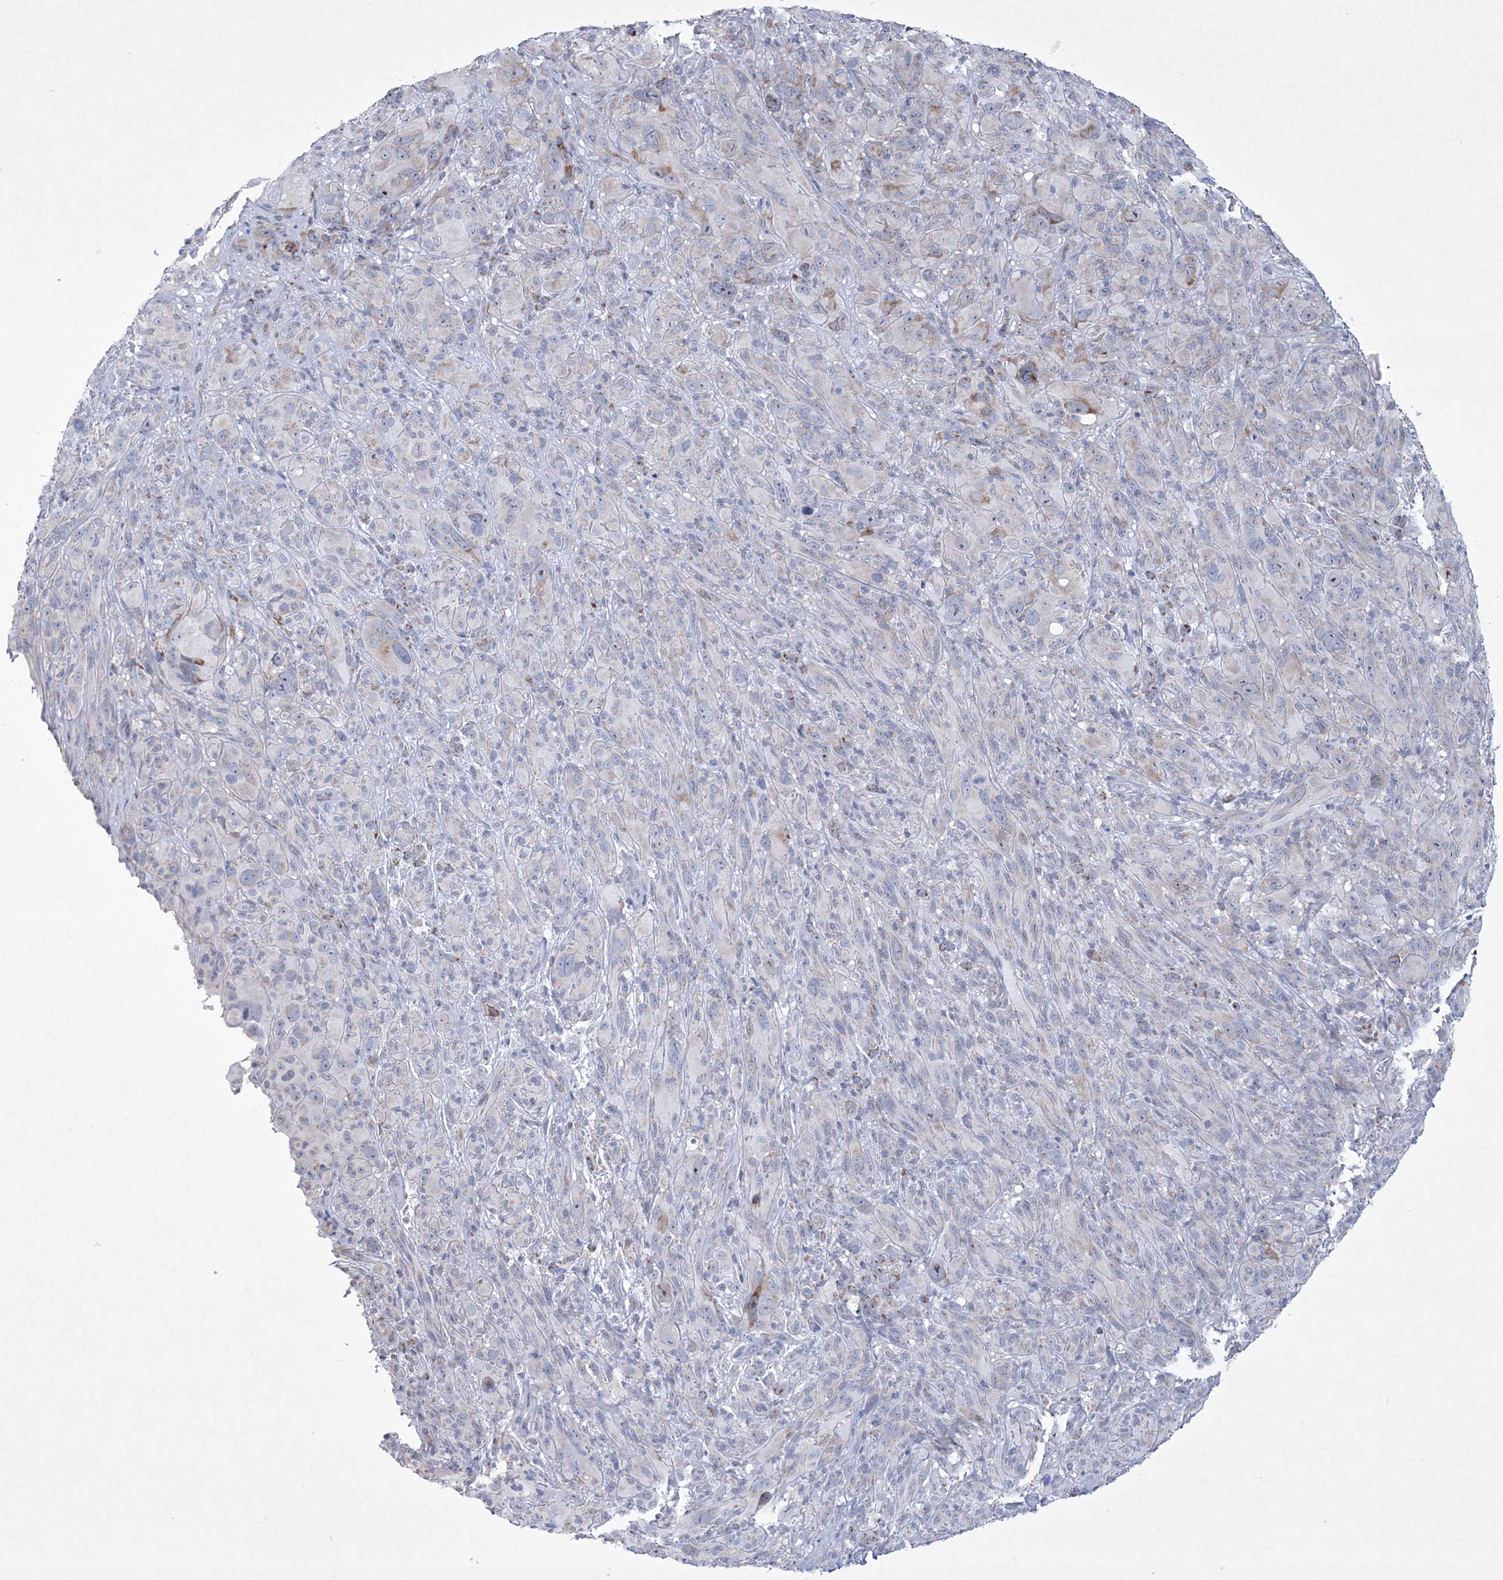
{"staining": {"intensity": "negative", "quantity": "none", "location": "none"}, "tissue": "melanoma", "cell_type": "Tumor cells", "image_type": "cancer", "snomed": [{"axis": "morphology", "description": "Malignant melanoma, NOS"}, {"axis": "topography", "description": "Skin of head"}], "caption": "Melanoma stained for a protein using immunohistochemistry reveals no staining tumor cells.", "gene": "CES4A", "patient": {"sex": "male", "age": 96}}